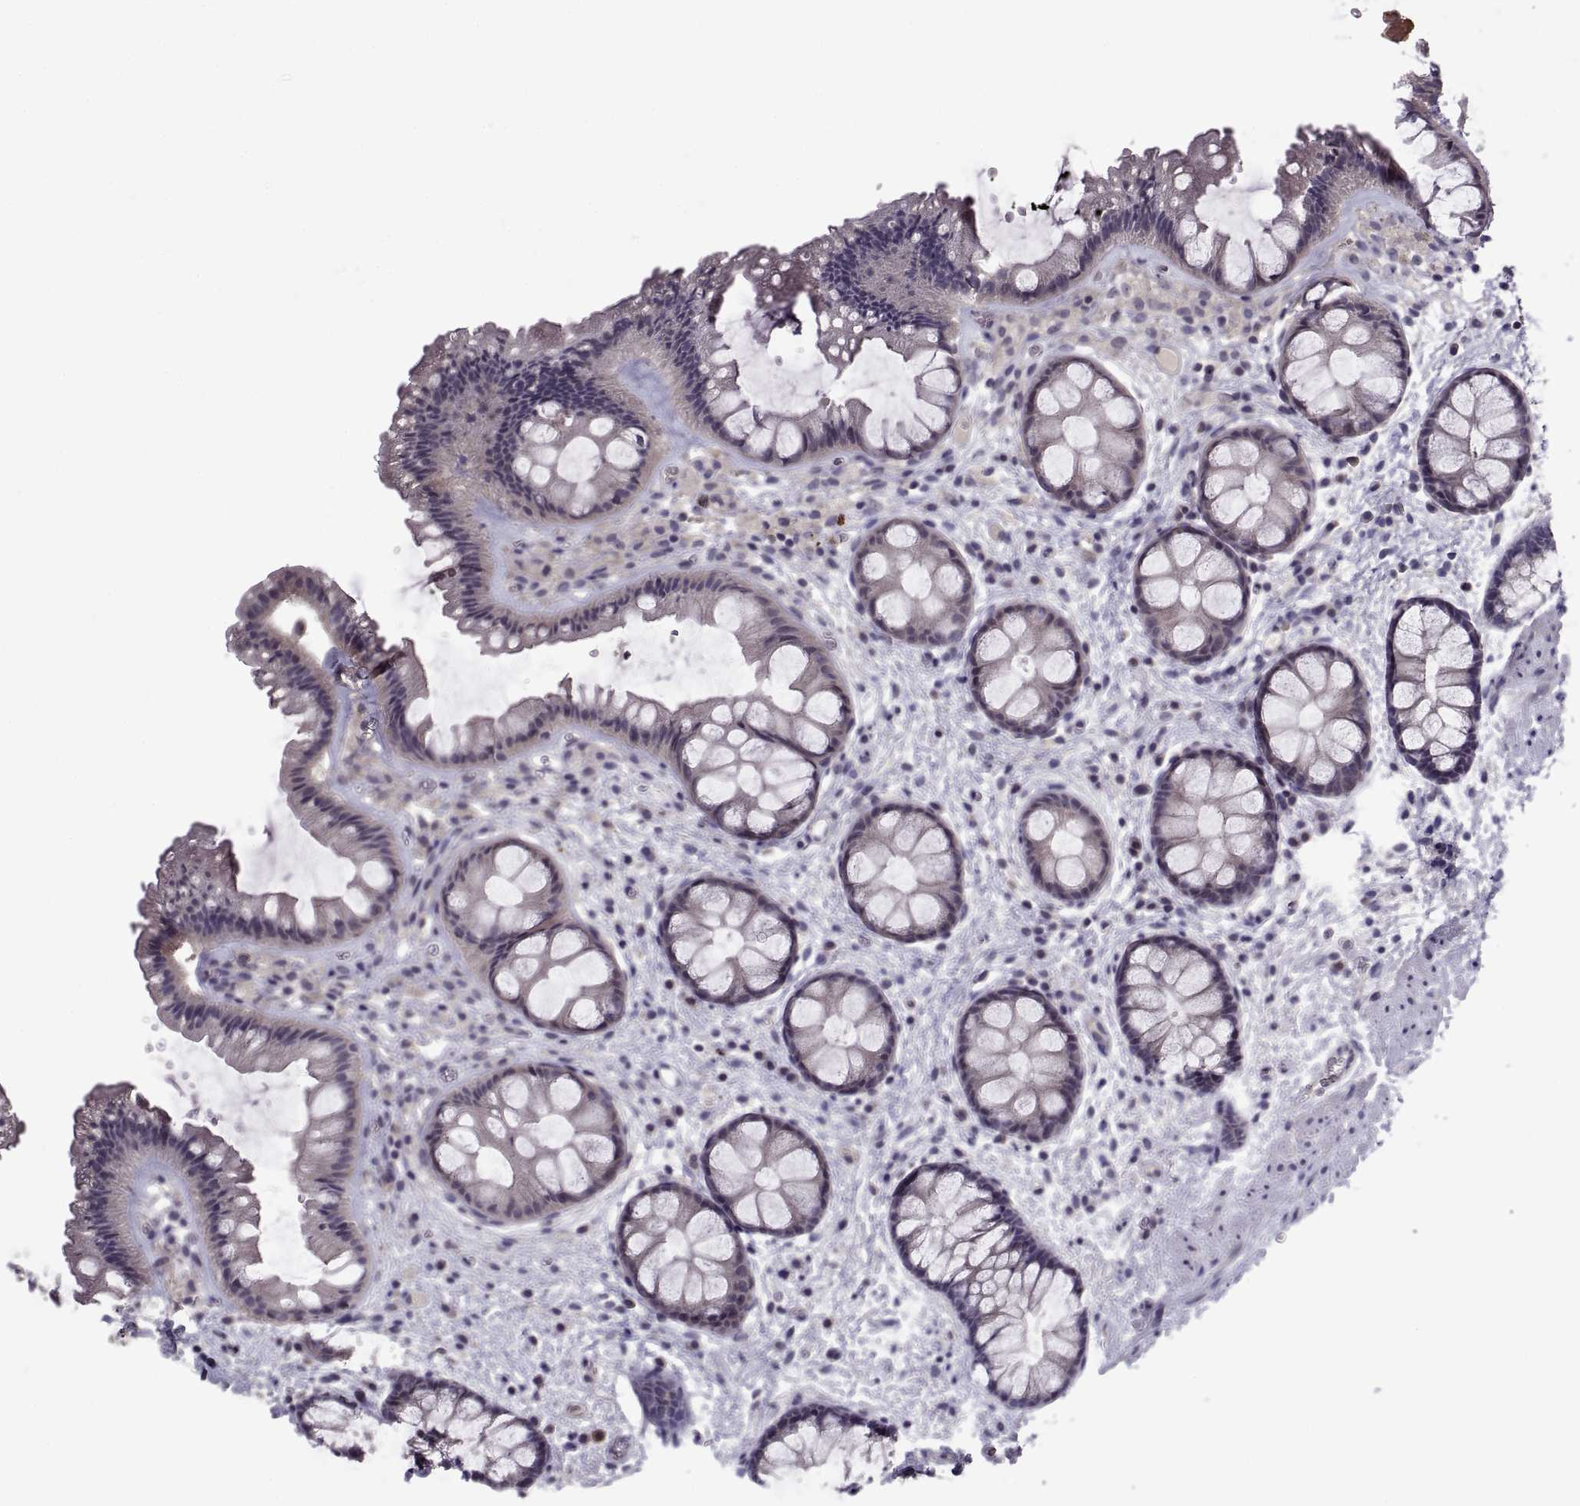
{"staining": {"intensity": "negative", "quantity": "none", "location": "none"}, "tissue": "rectum", "cell_type": "Glandular cells", "image_type": "normal", "snomed": [{"axis": "morphology", "description": "Normal tissue, NOS"}, {"axis": "topography", "description": "Rectum"}], "caption": "DAB immunohistochemical staining of normal rectum exhibits no significant positivity in glandular cells. Brightfield microscopy of IHC stained with DAB (brown) and hematoxylin (blue), captured at high magnification.", "gene": "NPTX2", "patient": {"sex": "female", "age": 62}}